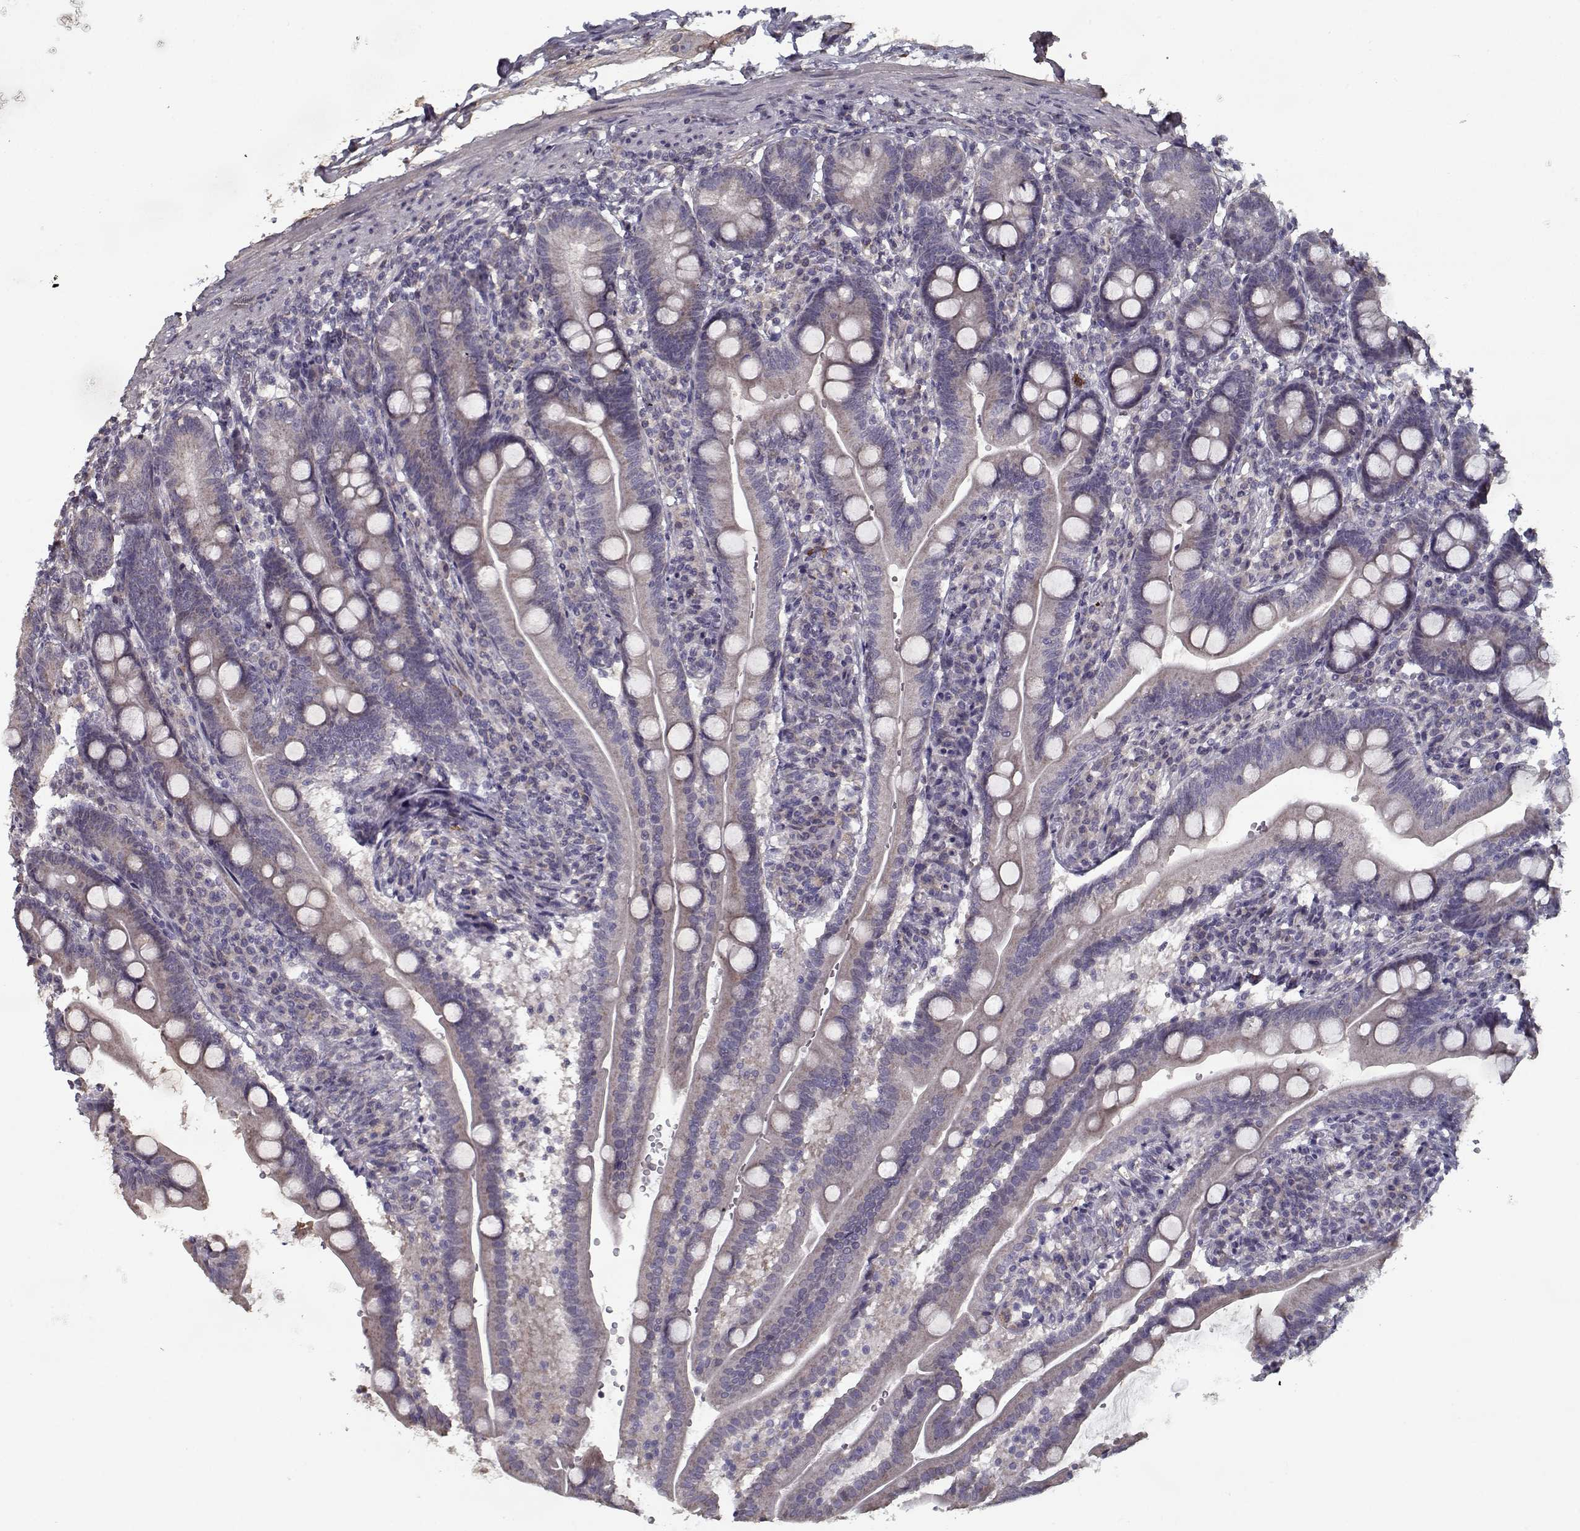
{"staining": {"intensity": "negative", "quantity": "none", "location": "none"}, "tissue": "duodenum", "cell_type": "Glandular cells", "image_type": "normal", "snomed": [{"axis": "morphology", "description": "Normal tissue, NOS"}, {"axis": "topography", "description": "Duodenum"}], "caption": "A high-resolution image shows IHC staining of unremarkable duodenum, which exhibits no significant positivity in glandular cells.", "gene": "LAMA2", "patient": {"sex": "female", "age": 67}}